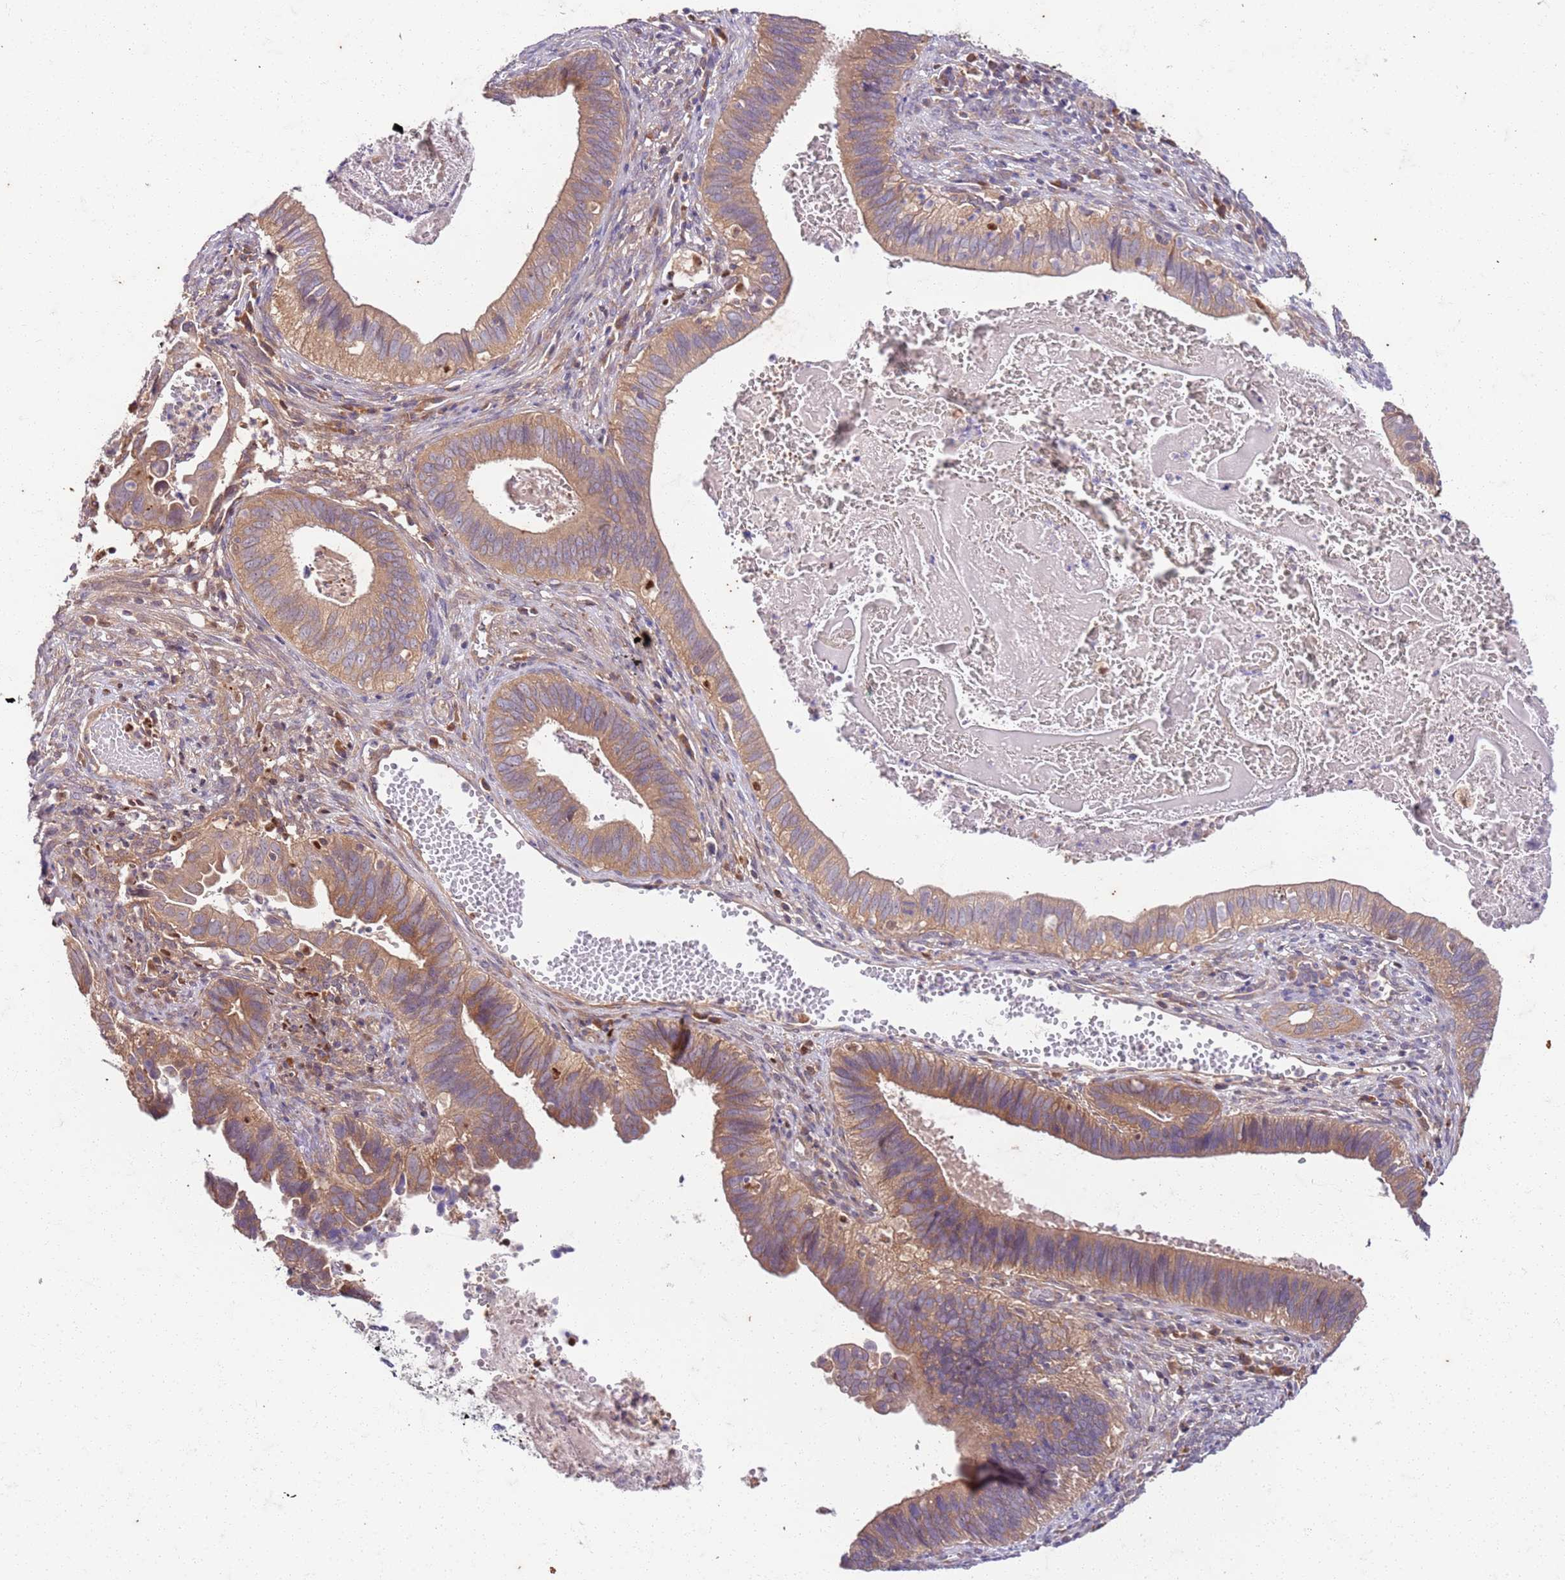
{"staining": {"intensity": "moderate", "quantity": ">75%", "location": "cytoplasmic/membranous"}, "tissue": "cervical cancer", "cell_type": "Tumor cells", "image_type": "cancer", "snomed": [{"axis": "morphology", "description": "Adenocarcinoma, NOS"}, {"axis": "topography", "description": "Cervix"}], "caption": "Immunohistochemistry (IHC) image of neoplastic tissue: cervical cancer stained using immunohistochemistry (IHC) displays medium levels of moderate protein expression localized specifically in the cytoplasmic/membranous of tumor cells, appearing as a cytoplasmic/membranous brown color.", "gene": "OSBP", "patient": {"sex": "female", "age": 42}}